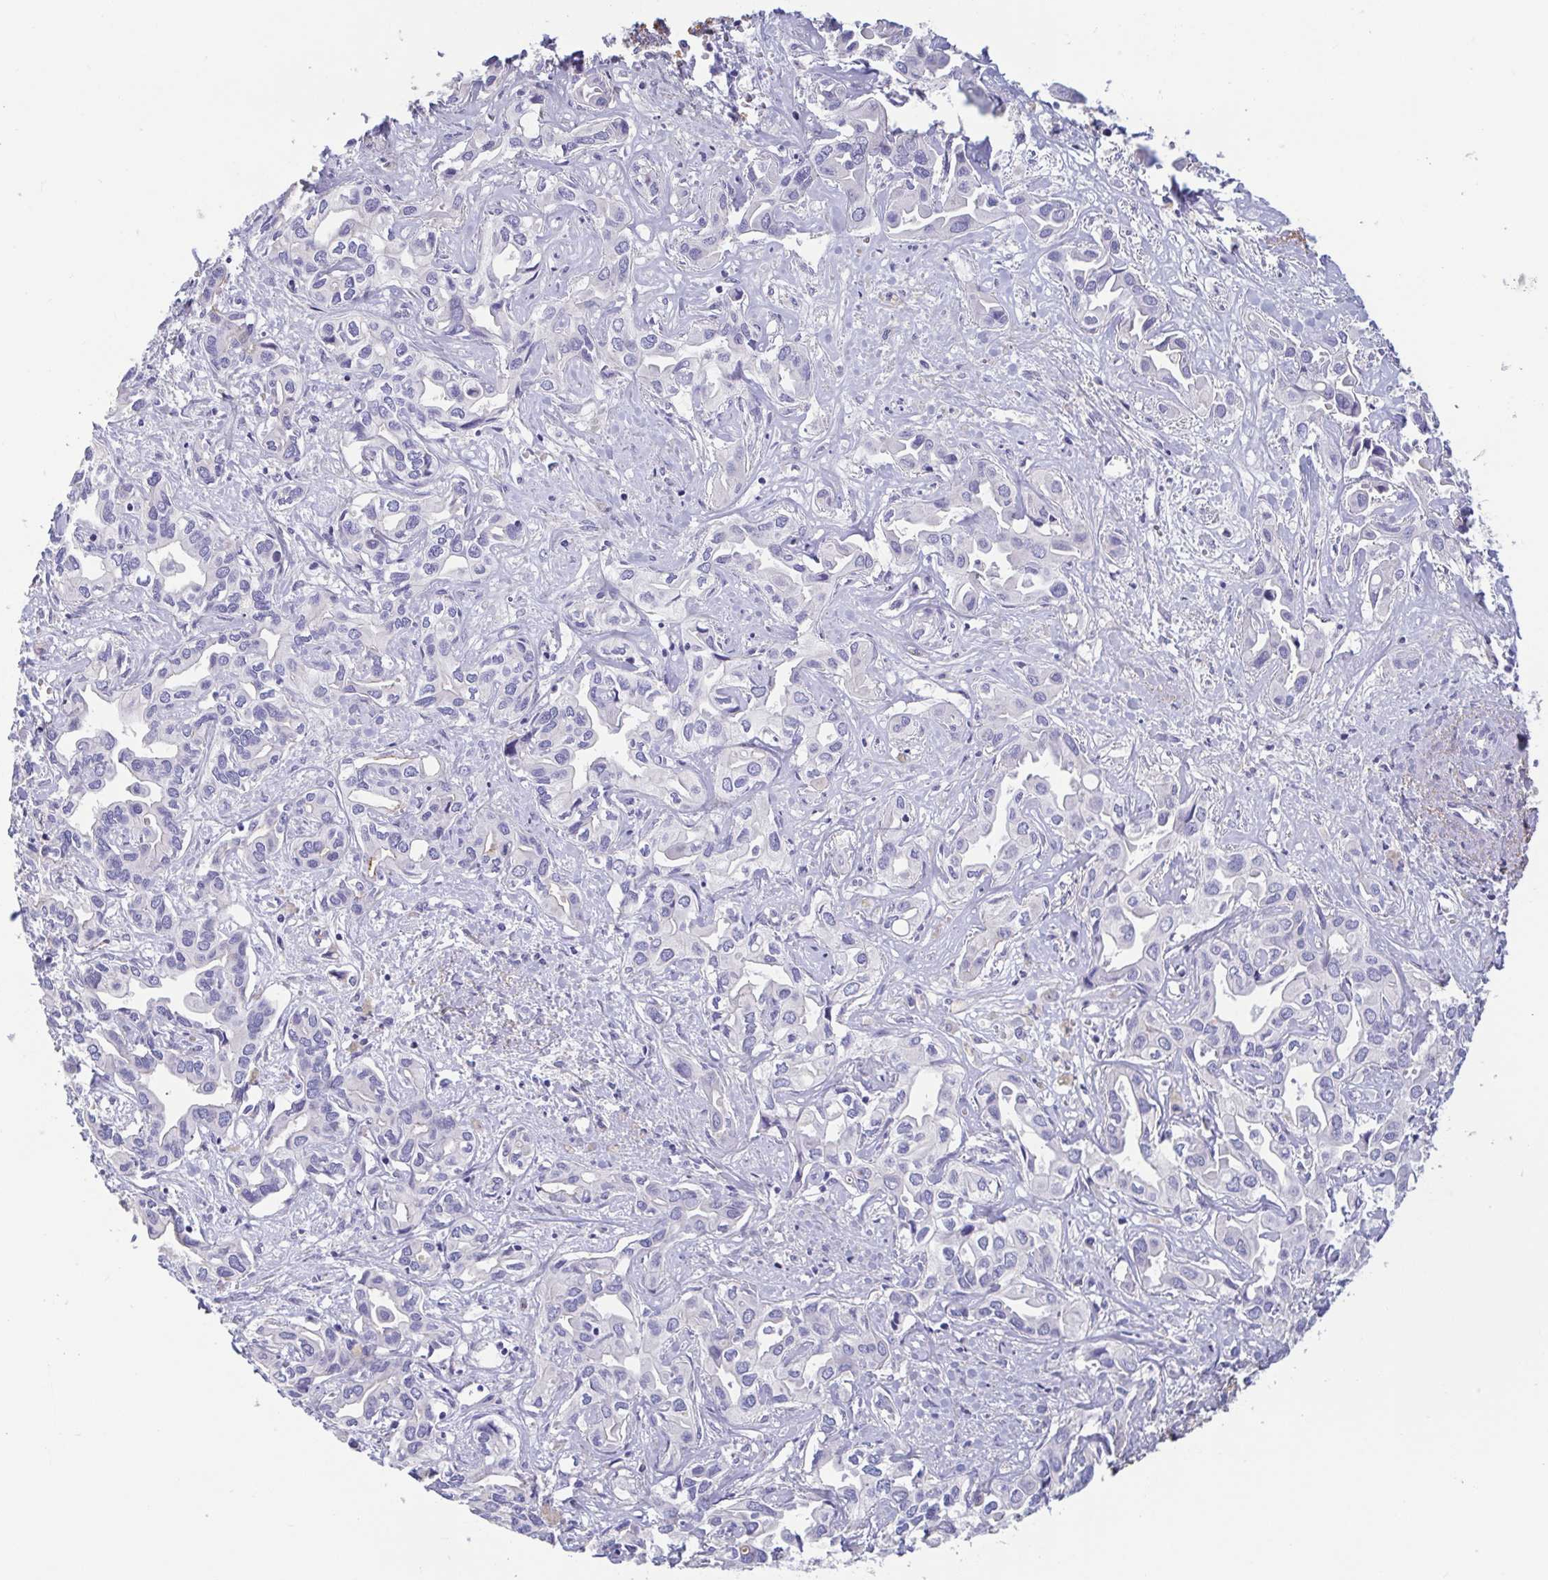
{"staining": {"intensity": "negative", "quantity": "none", "location": "none"}, "tissue": "liver cancer", "cell_type": "Tumor cells", "image_type": "cancer", "snomed": [{"axis": "morphology", "description": "Cholangiocarcinoma"}, {"axis": "topography", "description": "Liver"}], "caption": "DAB (3,3'-diaminobenzidine) immunohistochemical staining of human cholangiocarcinoma (liver) reveals no significant staining in tumor cells.", "gene": "TREH", "patient": {"sex": "female", "age": 64}}